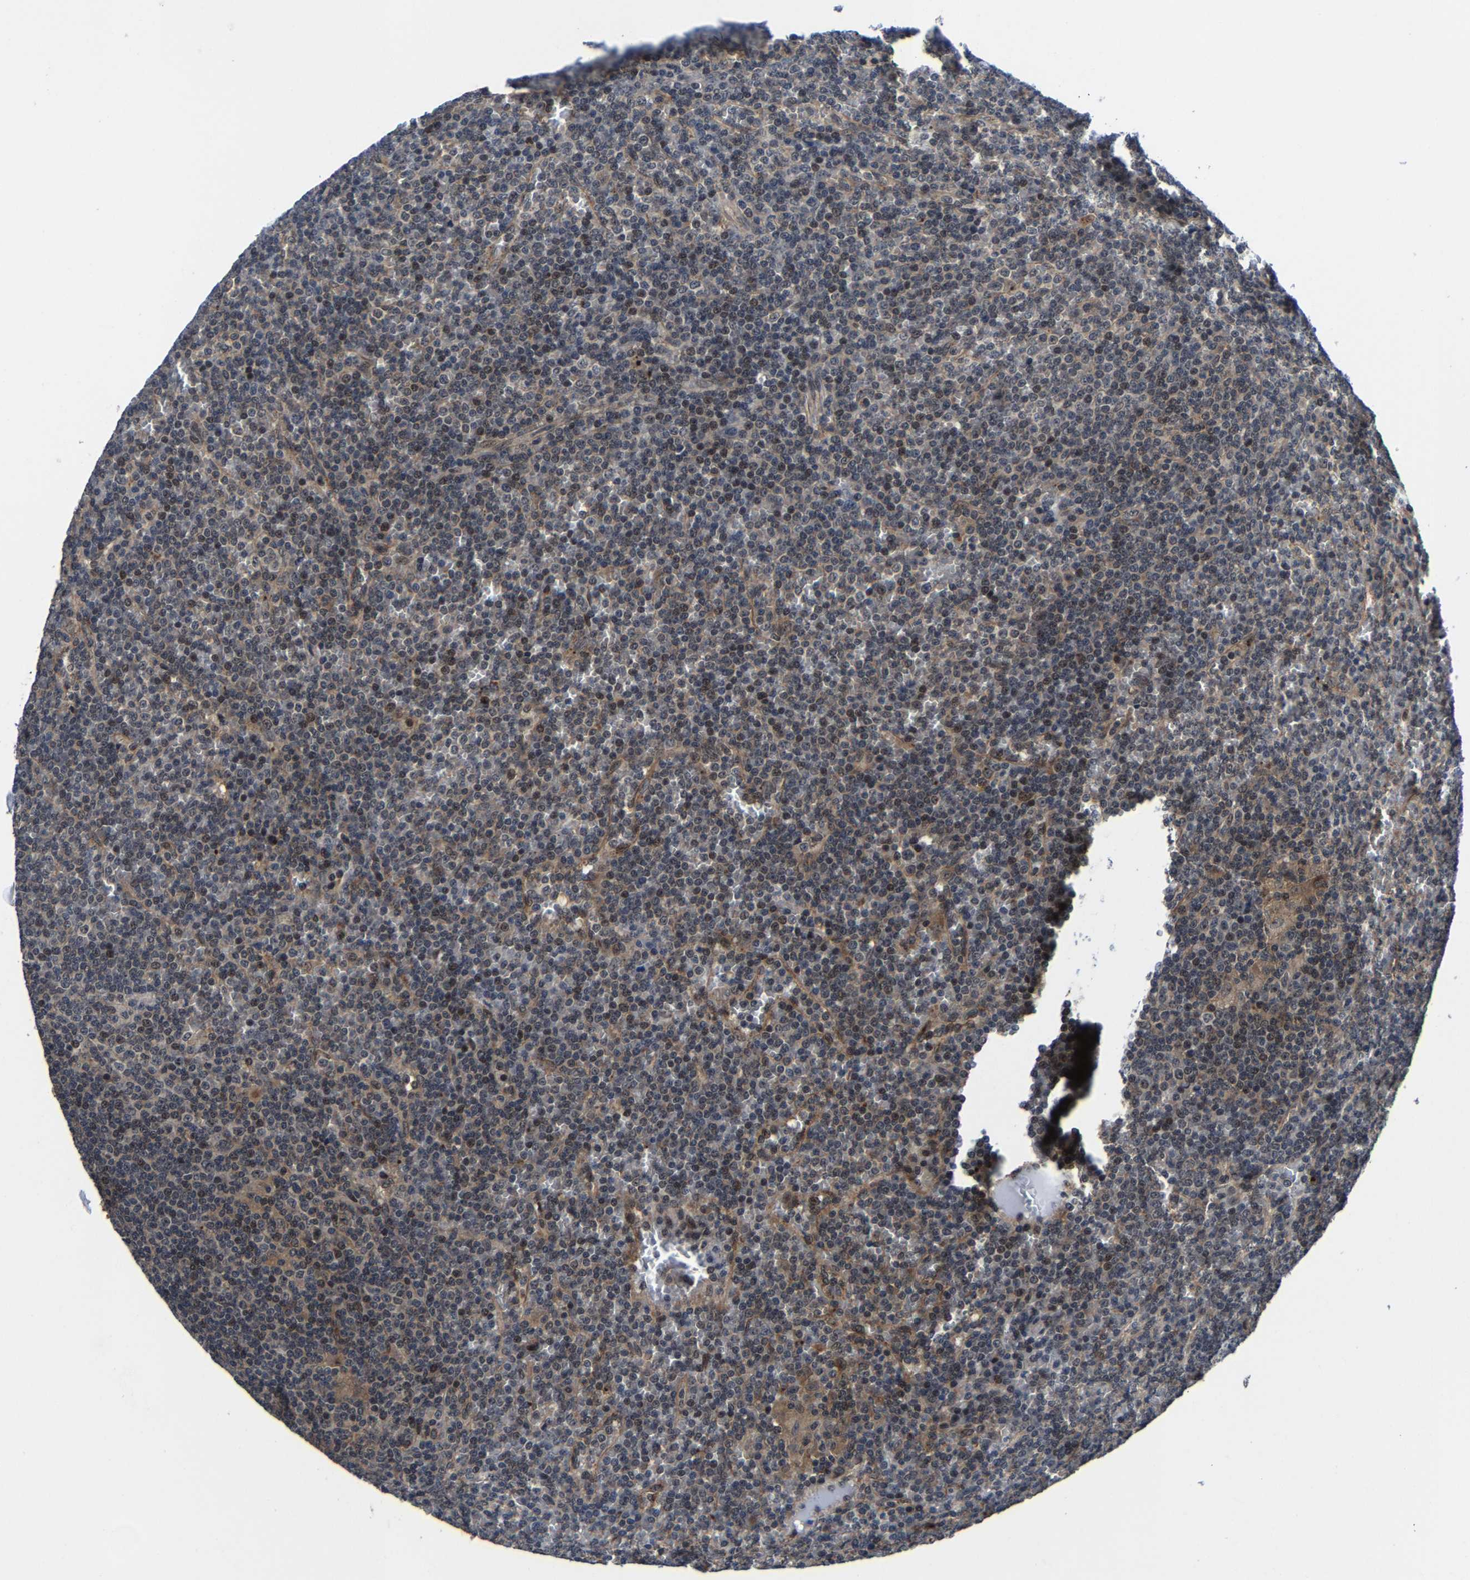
{"staining": {"intensity": "weak", "quantity": "<25%", "location": "nuclear"}, "tissue": "lymphoma", "cell_type": "Tumor cells", "image_type": "cancer", "snomed": [{"axis": "morphology", "description": "Malignant lymphoma, non-Hodgkin's type, Low grade"}, {"axis": "topography", "description": "Spleen"}], "caption": "Immunohistochemistry (IHC) of lymphoma shows no expression in tumor cells. (DAB immunohistochemistry, high magnification).", "gene": "ZCCHC7", "patient": {"sex": "female", "age": 19}}